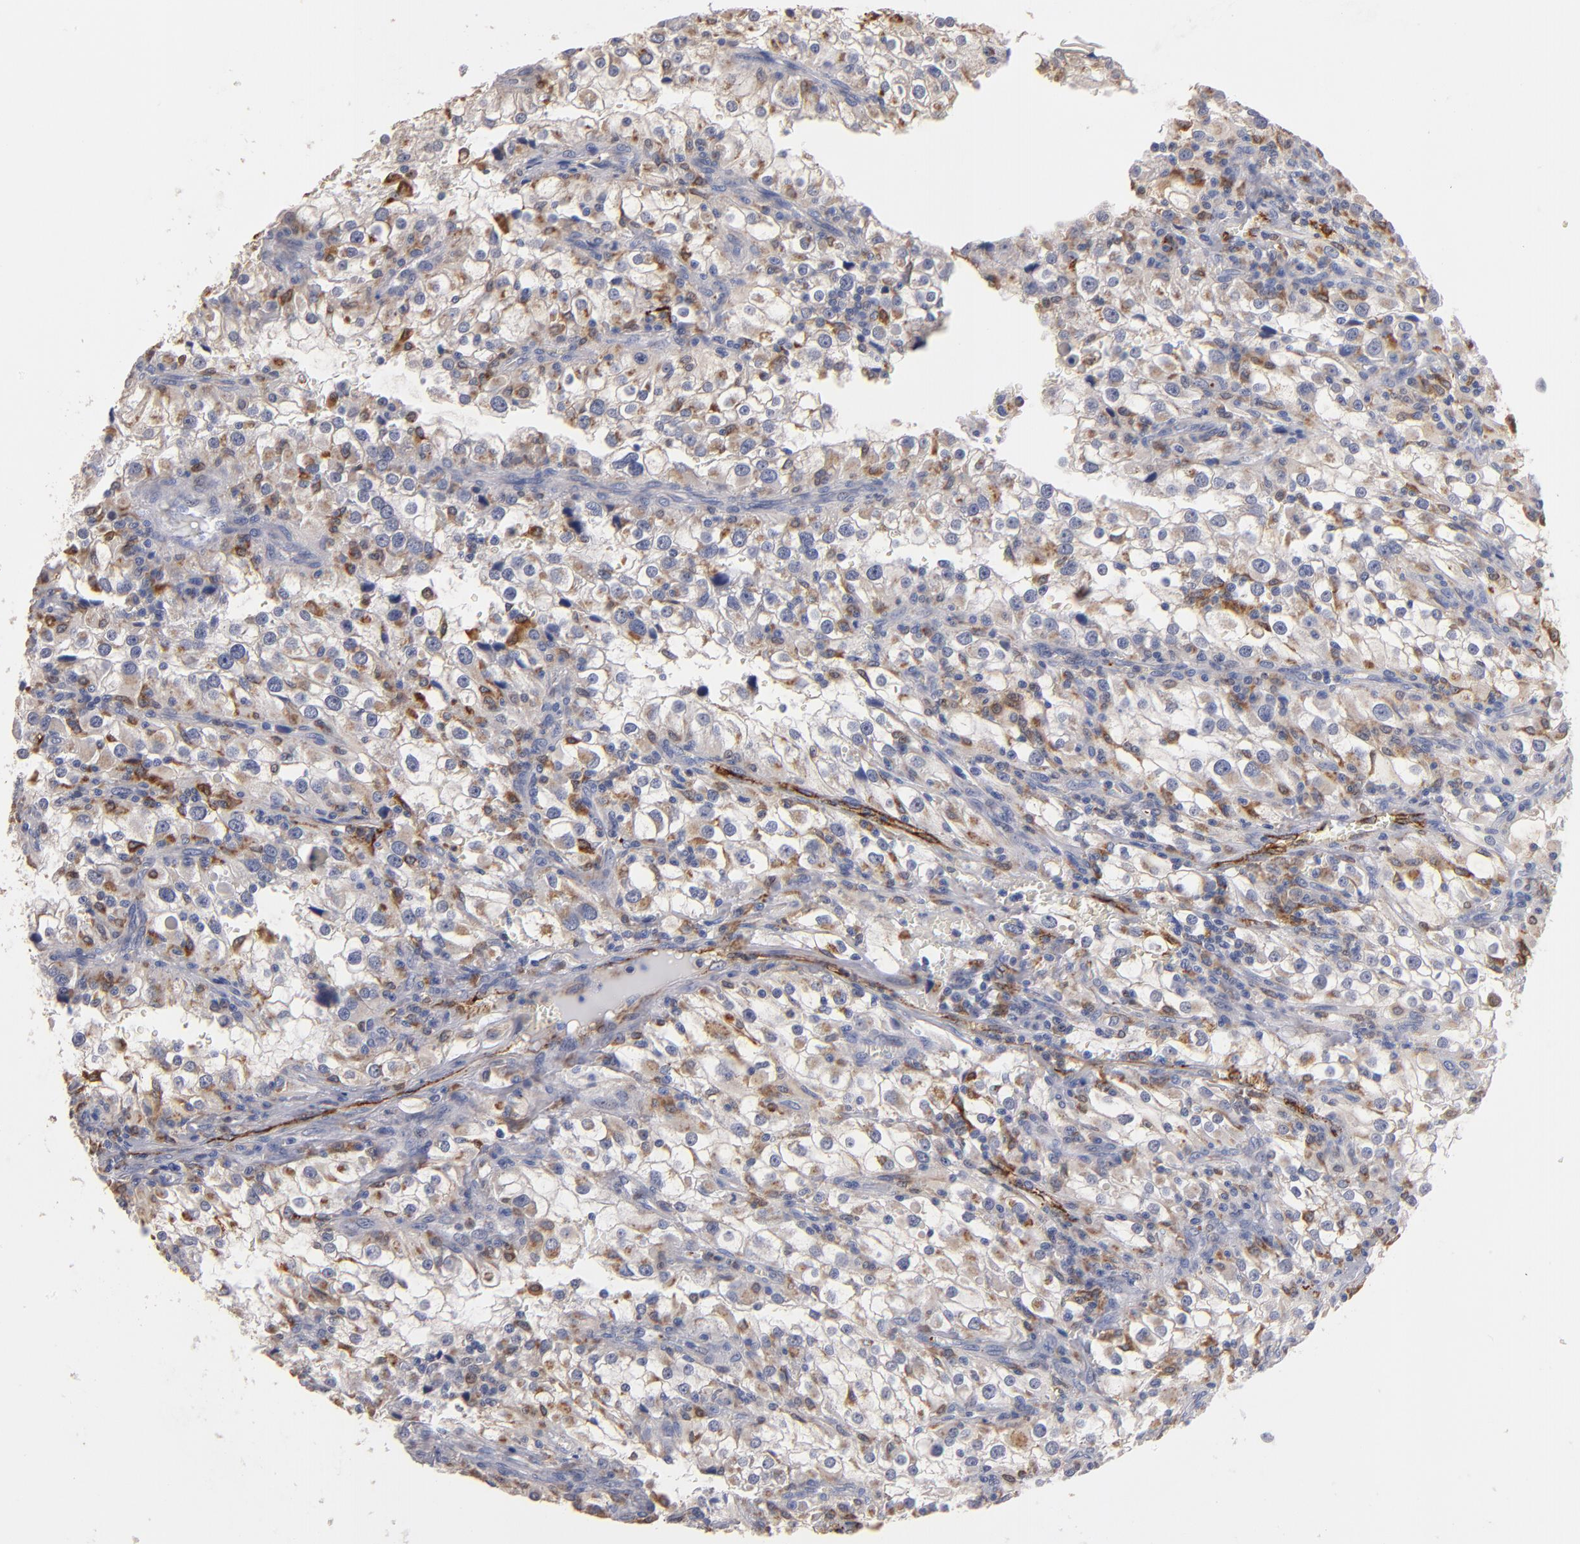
{"staining": {"intensity": "moderate", "quantity": "25%-75%", "location": "cytoplasmic/membranous"}, "tissue": "renal cancer", "cell_type": "Tumor cells", "image_type": "cancer", "snomed": [{"axis": "morphology", "description": "Adenocarcinoma, NOS"}, {"axis": "topography", "description": "Kidney"}], "caption": "Renal cancer (adenocarcinoma) stained with immunohistochemistry exhibits moderate cytoplasmic/membranous staining in about 25%-75% of tumor cells.", "gene": "SELP", "patient": {"sex": "female", "age": 52}}